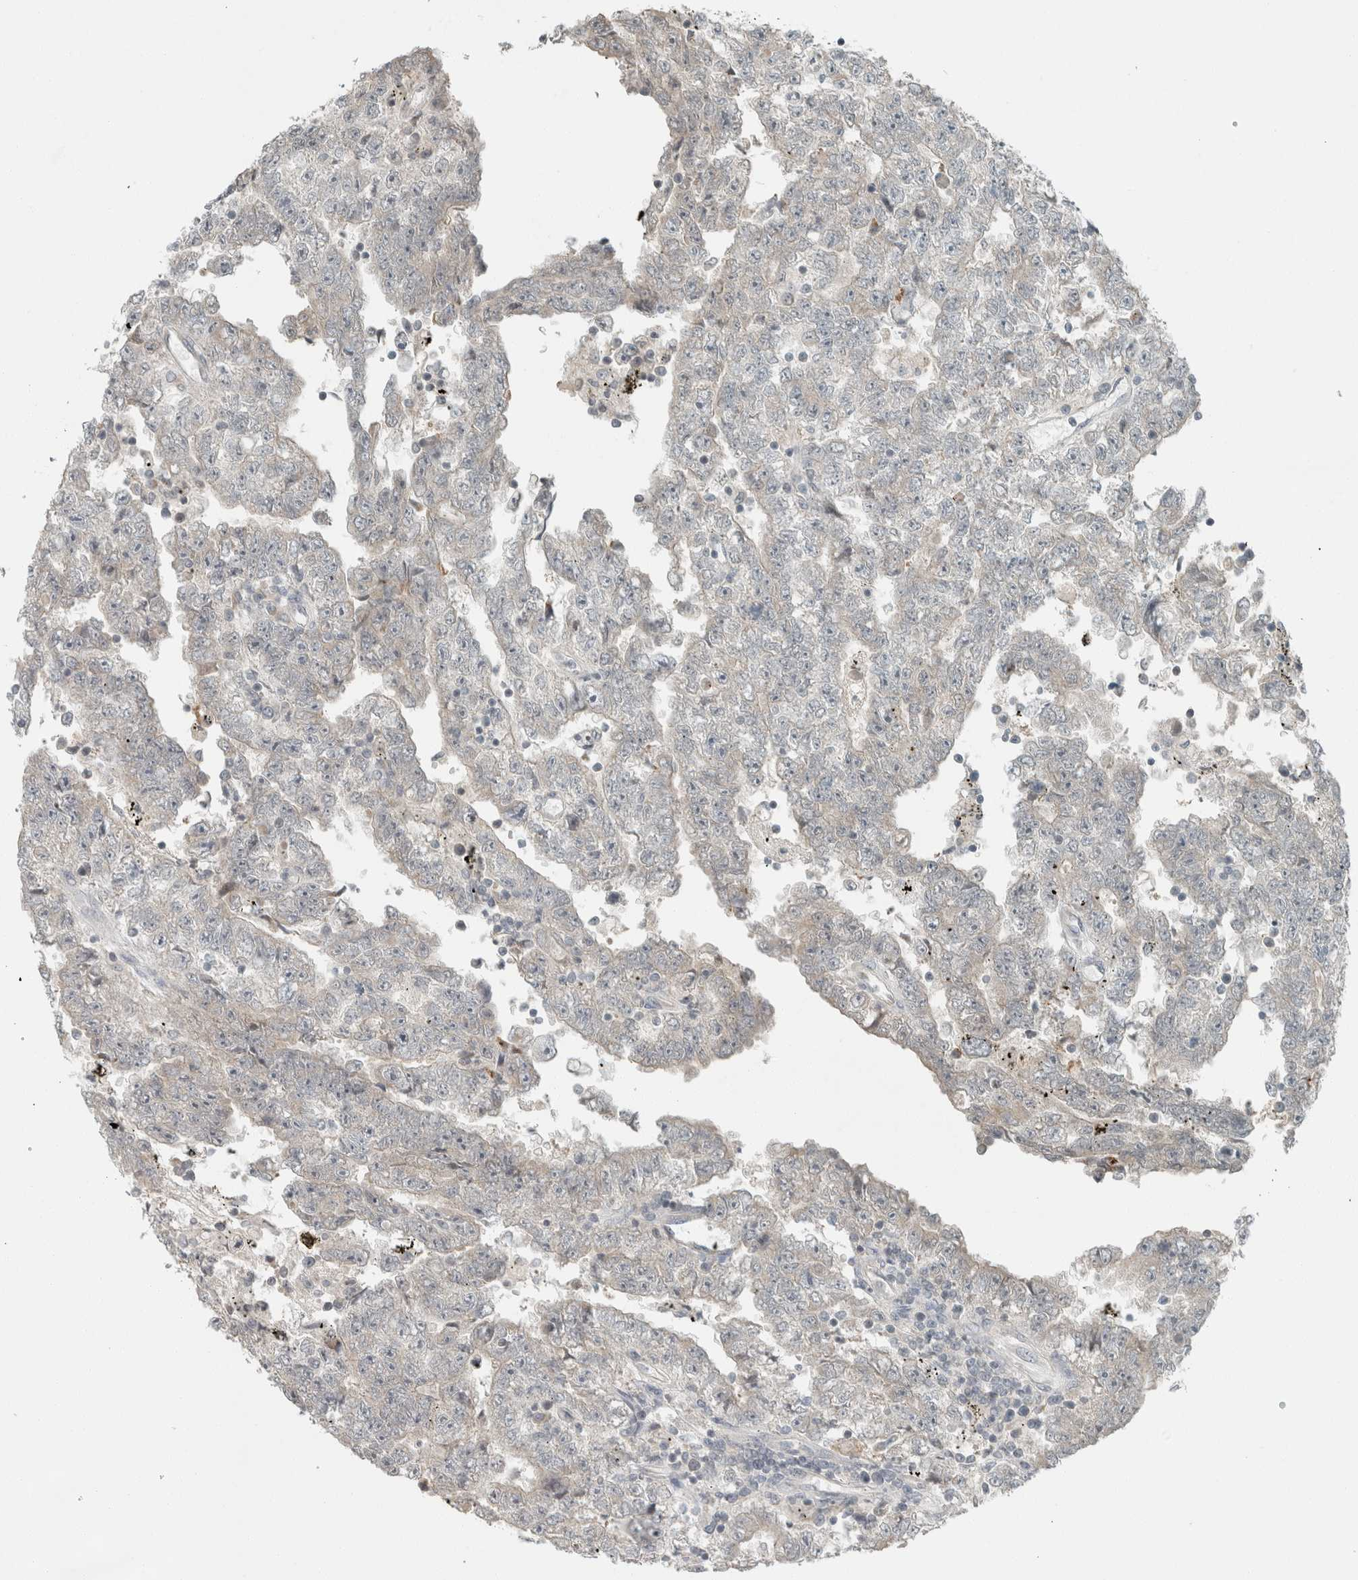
{"staining": {"intensity": "negative", "quantity": "none", "location": "none"}, "tissue": "testis cancer", "cell_type": "Tumor cells", "image_type": "cancer", "snomed": [{"axis": "morphology", "description": "Carcinoma, Embryonal, NOS"}, {"axis": "topography", "description": "Testis"}], "caption": "This is an immunohistochemistry photomicrograph of human testis cancer. There is no expression in tumor cells.", "gene": "TRIT1", "patient": {"sex": "male", "age": 25}}